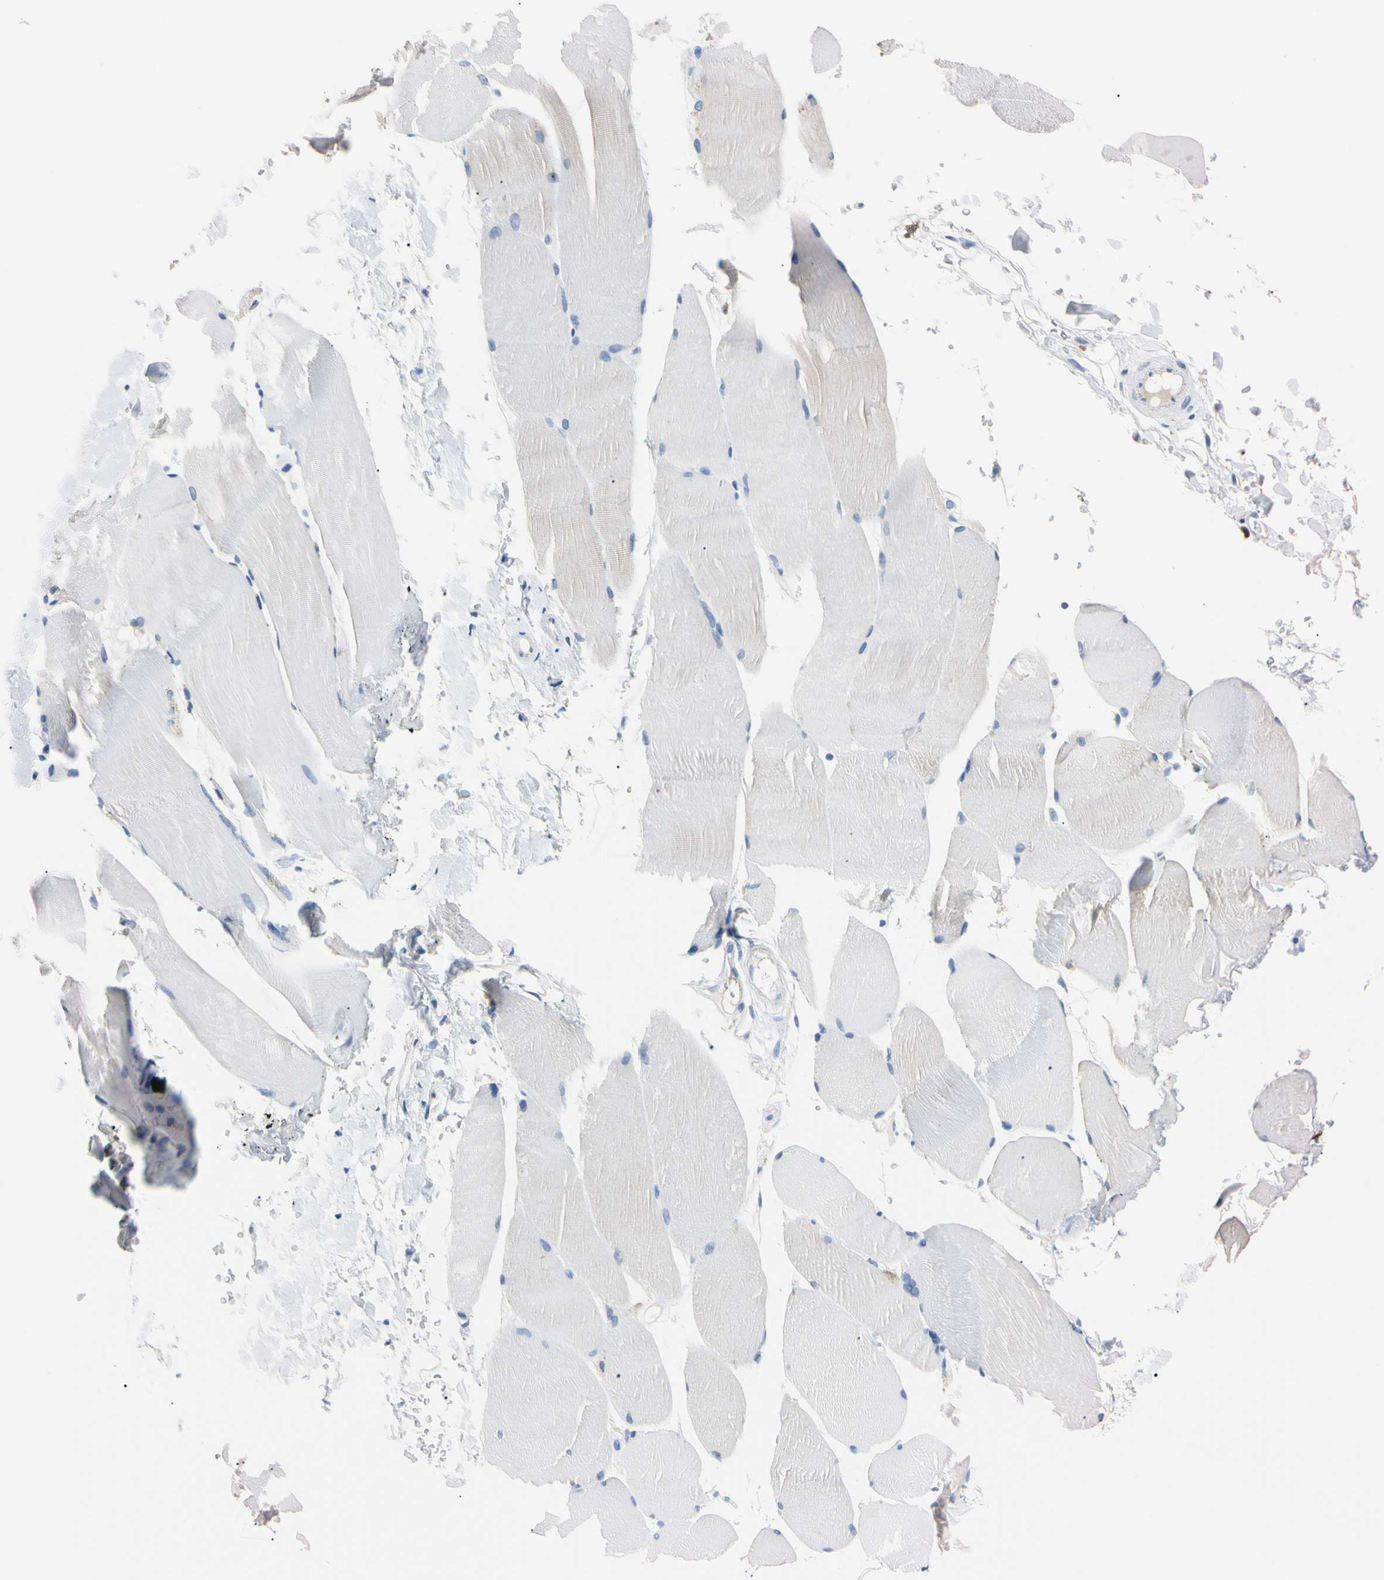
{"staining": {"intensity": "negative", "quantity": "none", "location": "none"}, "tissue": "skeletal muscle", "cell_type": "Myocytes", "image_type": "normal", "snomed": [{"axis": "morphology", "description": "Normal tissue, NOS"}, {"axis": "topography", "description": "Skin"}, {"axis": "topography", "description": "Skeletal muscle"}], "caption": "Immunohistochemistry (IHC) micrograph of unremarkable human skeletal muscle stained for a protein (brown), which shows no expression in myocytes.", "gene": "NCF4", "patient": {"sex": "male", "age": 83}}